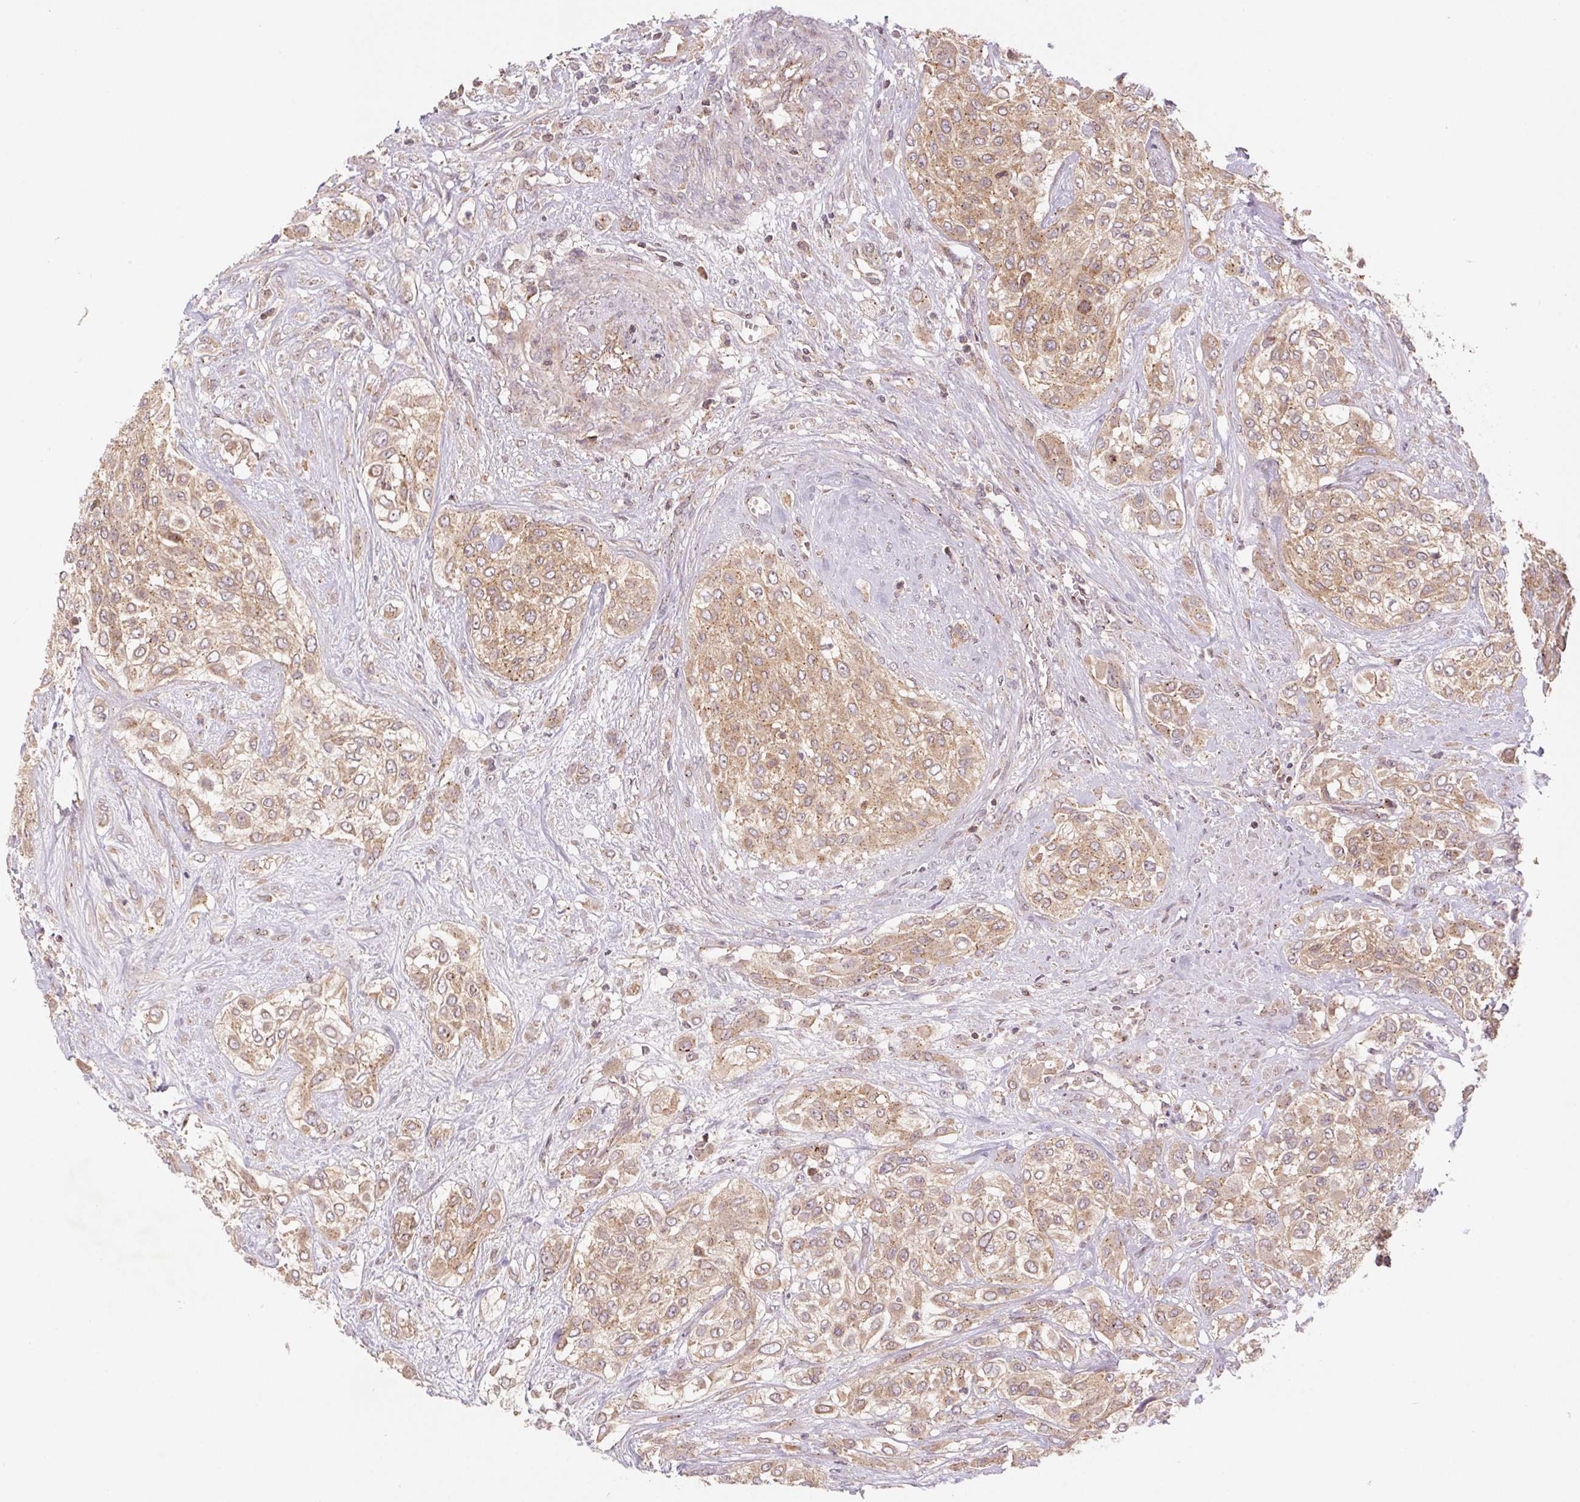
{"staining": {"intensity": "moderate", "quantity": ">75%", "location": "cytoplasmic/membranous"}, "tissue": "urothelial cancer", "cell_type": "Tumor cells", "image_type": "cancer", "snomed": [{"axis": "morphology", "description": "Urothelial carcinoma, High grade"}, {"axis": "topography", "description": "Urinary bladder"}], "caption": "Immunohistochemistry (IHC) (DAB) staining of high-grade urothelial carcinoma displays moderate cytoplasmic/membranous protein staining in approximately >75% of tumor cells.", "gene": "MTHFD1", "patient": {"sex": "male", "age": 57}}